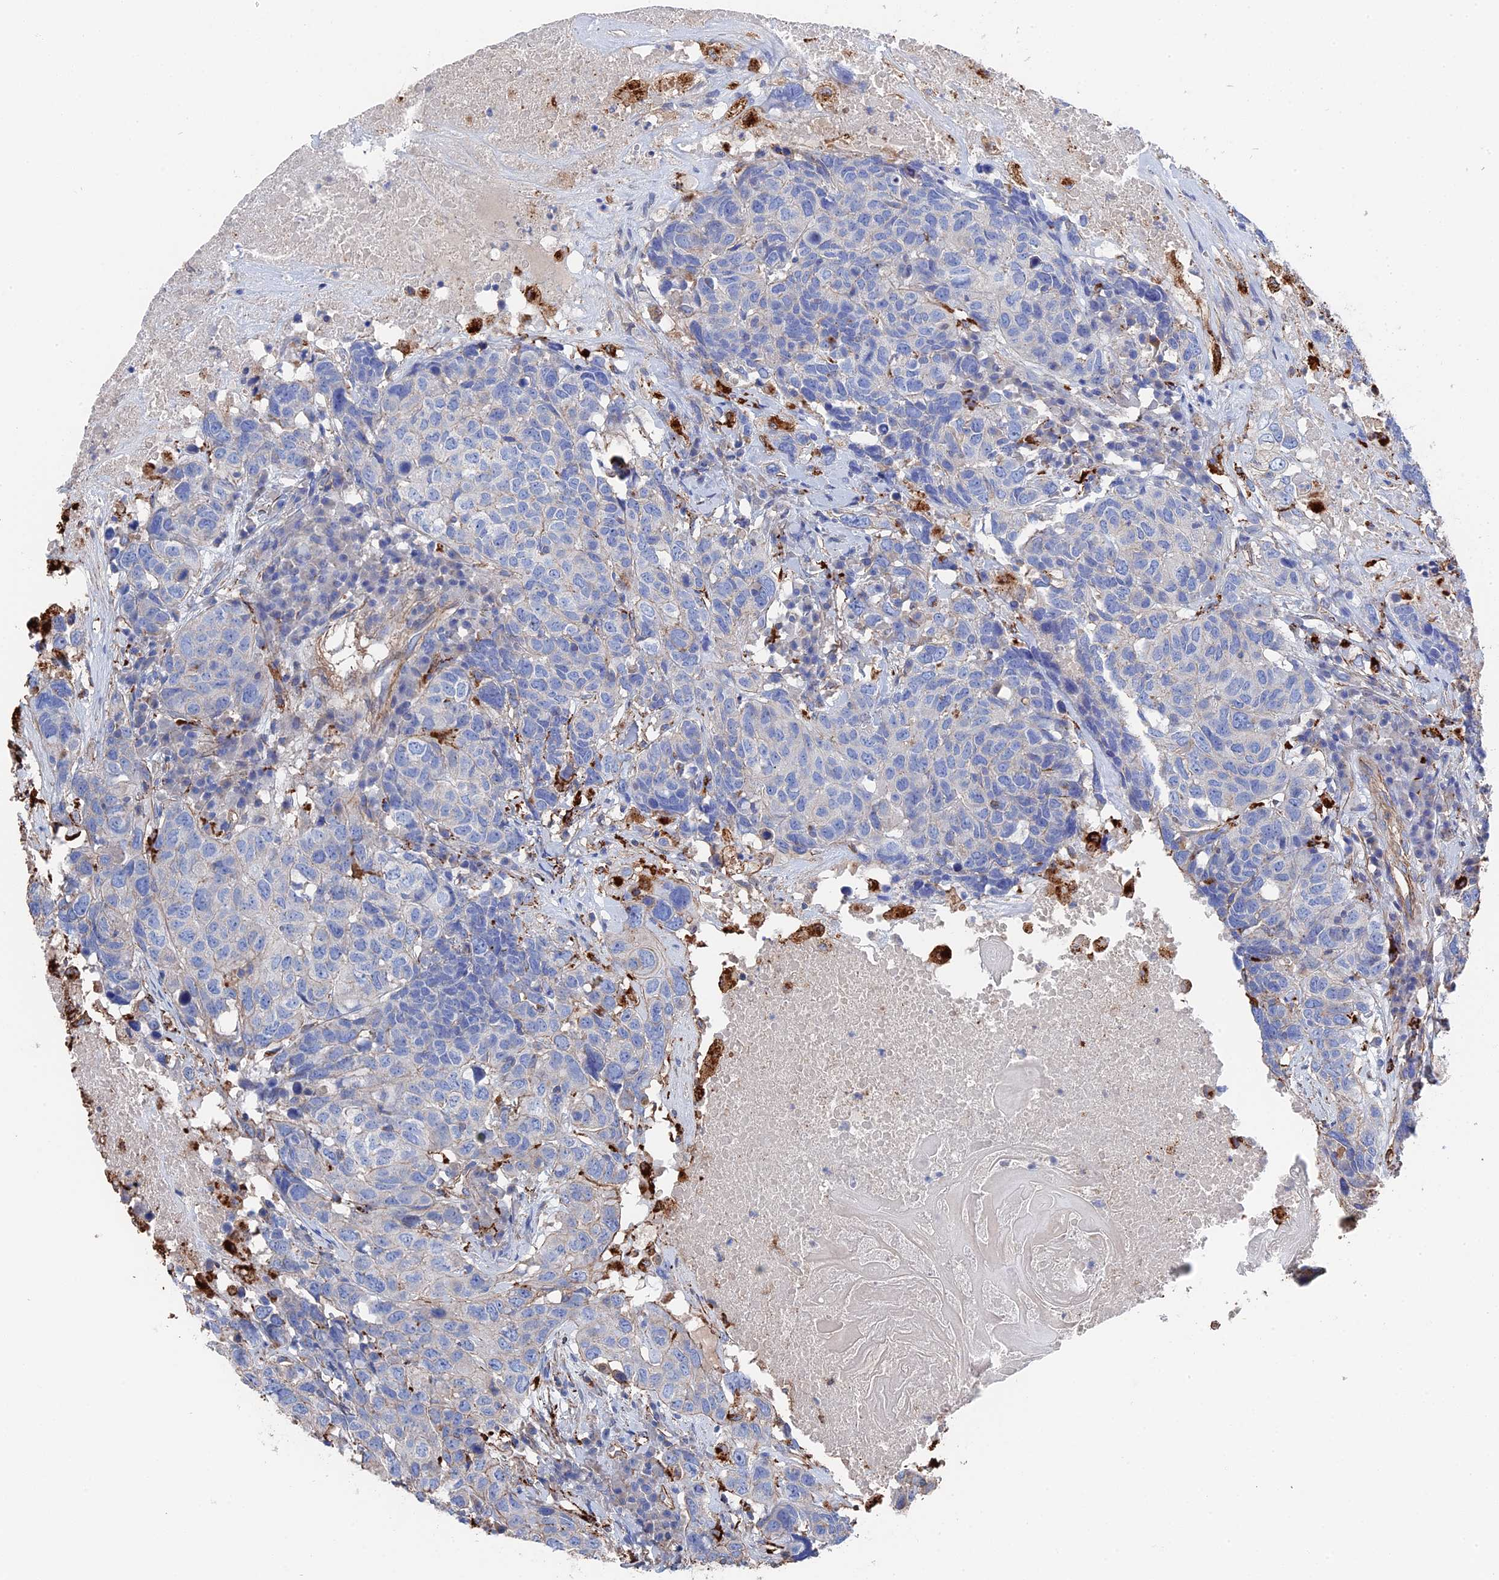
{"staining": {"intensity": "negative", "quantity": "none", "location": "none"}, "tissue": "head and neck cancer", "cell_type": "Tumor cells", "image_type": "cancer", "snomed": [{"axis": "morphology", "description": "Squamous cell carcinoma, NOS"}, {"axis": "topography", "description": "Head-Neck"}], "caption": "Head and neck cancer stained for a protein using immunohistochemistry demonstrates no positivity tumor cells.", "gene": "STRA6", "patient": {"sex": "male", "age": 66}}